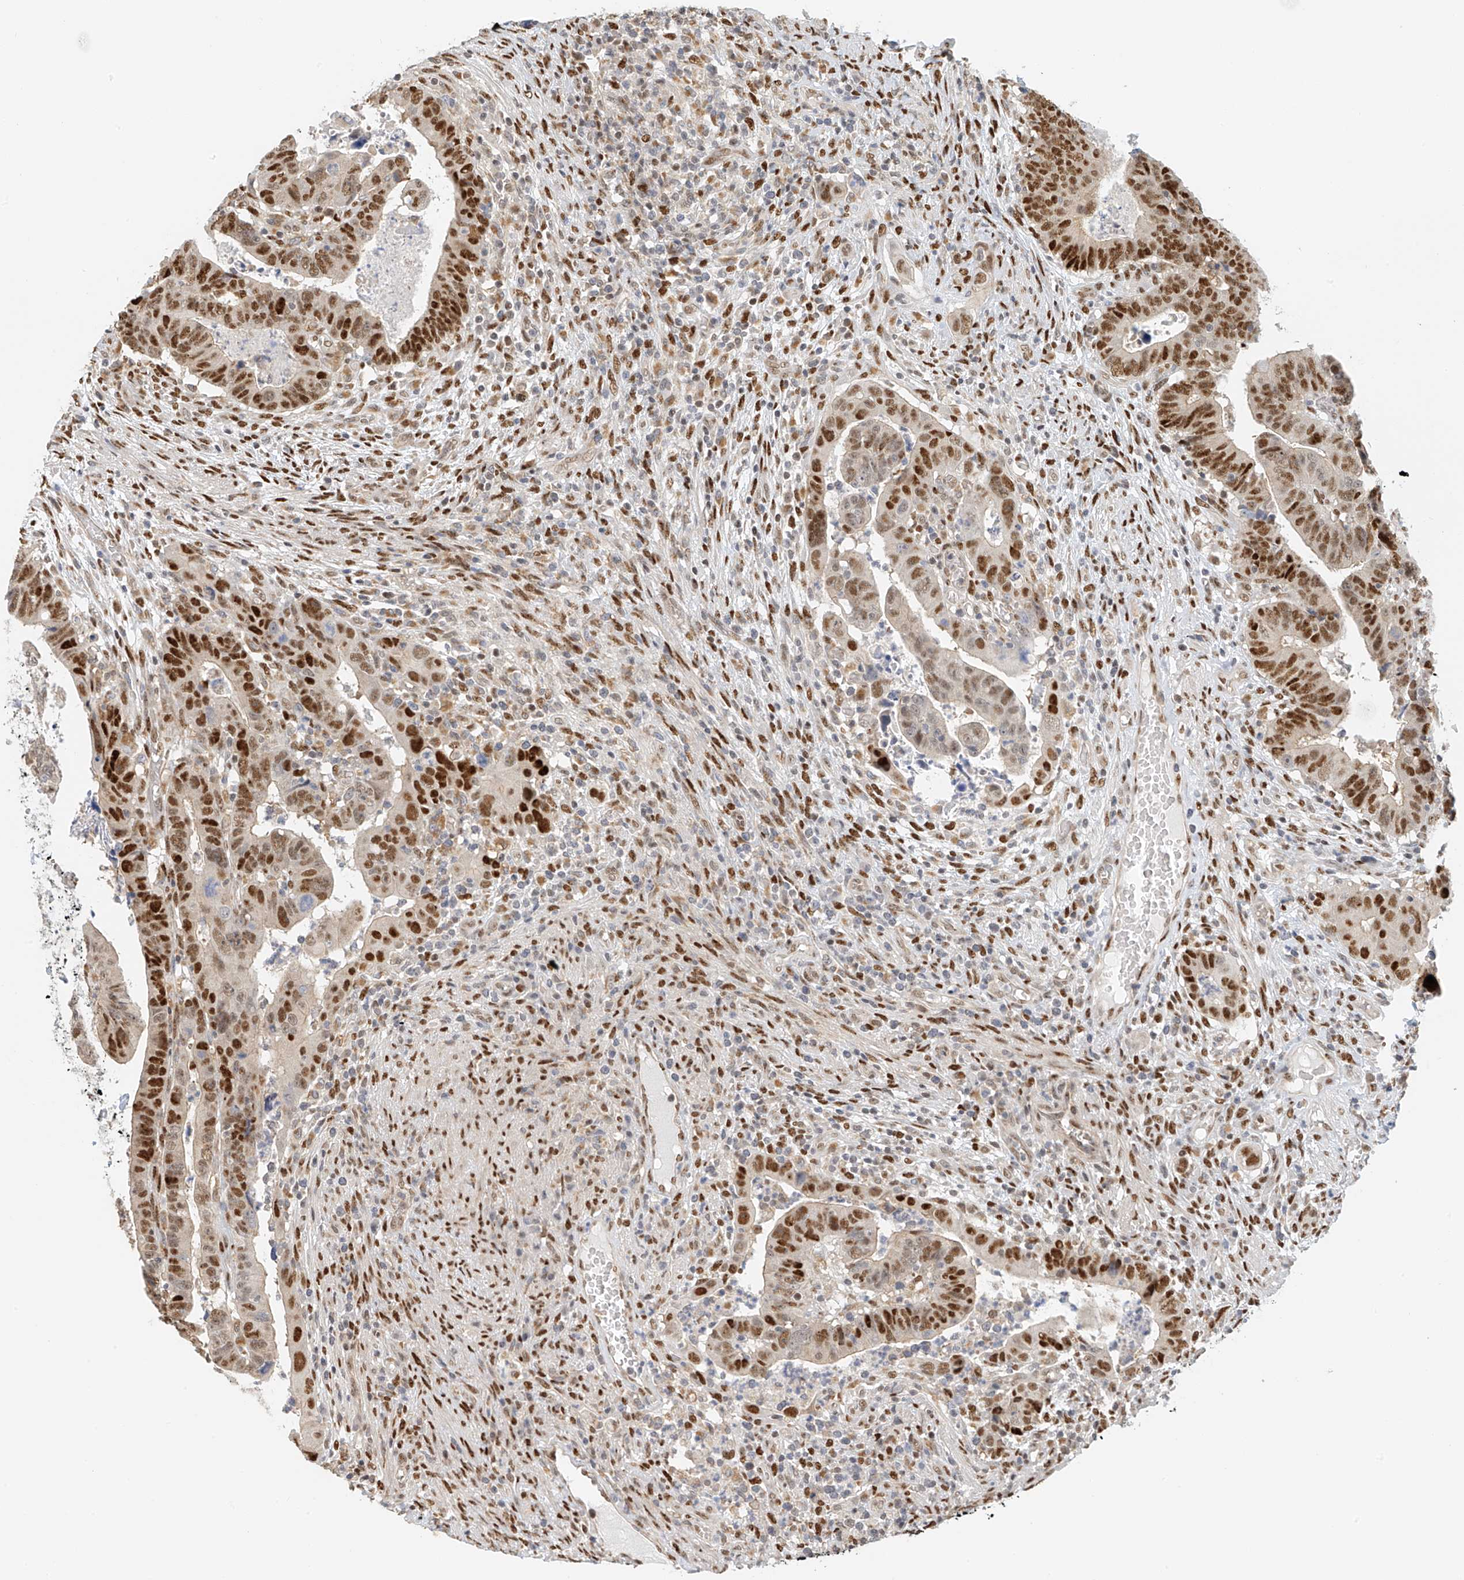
{"staining": {"intensity": "strong", "quantity": "25%-75%", "location": "nuclear"}, "tissue": "colorectal cancer", "cell_type": "Tumor cells", "image_type": "cancer", "snomed": [{"axis": "morphology", "description": "Normal tissue, NOS"}, {"axis": "morphology", "description": "Adenocarcinoma, NOS"}, {"axis": "topography", "description": "Rectum"}], "caption": "Tumor cells display strong nuclear staining in approximately 25%-75% of cells in colorectal cancer (adenocarcinoma).", "gene": "ZNF514", "patient": {"sex": "female", "age": 65}}